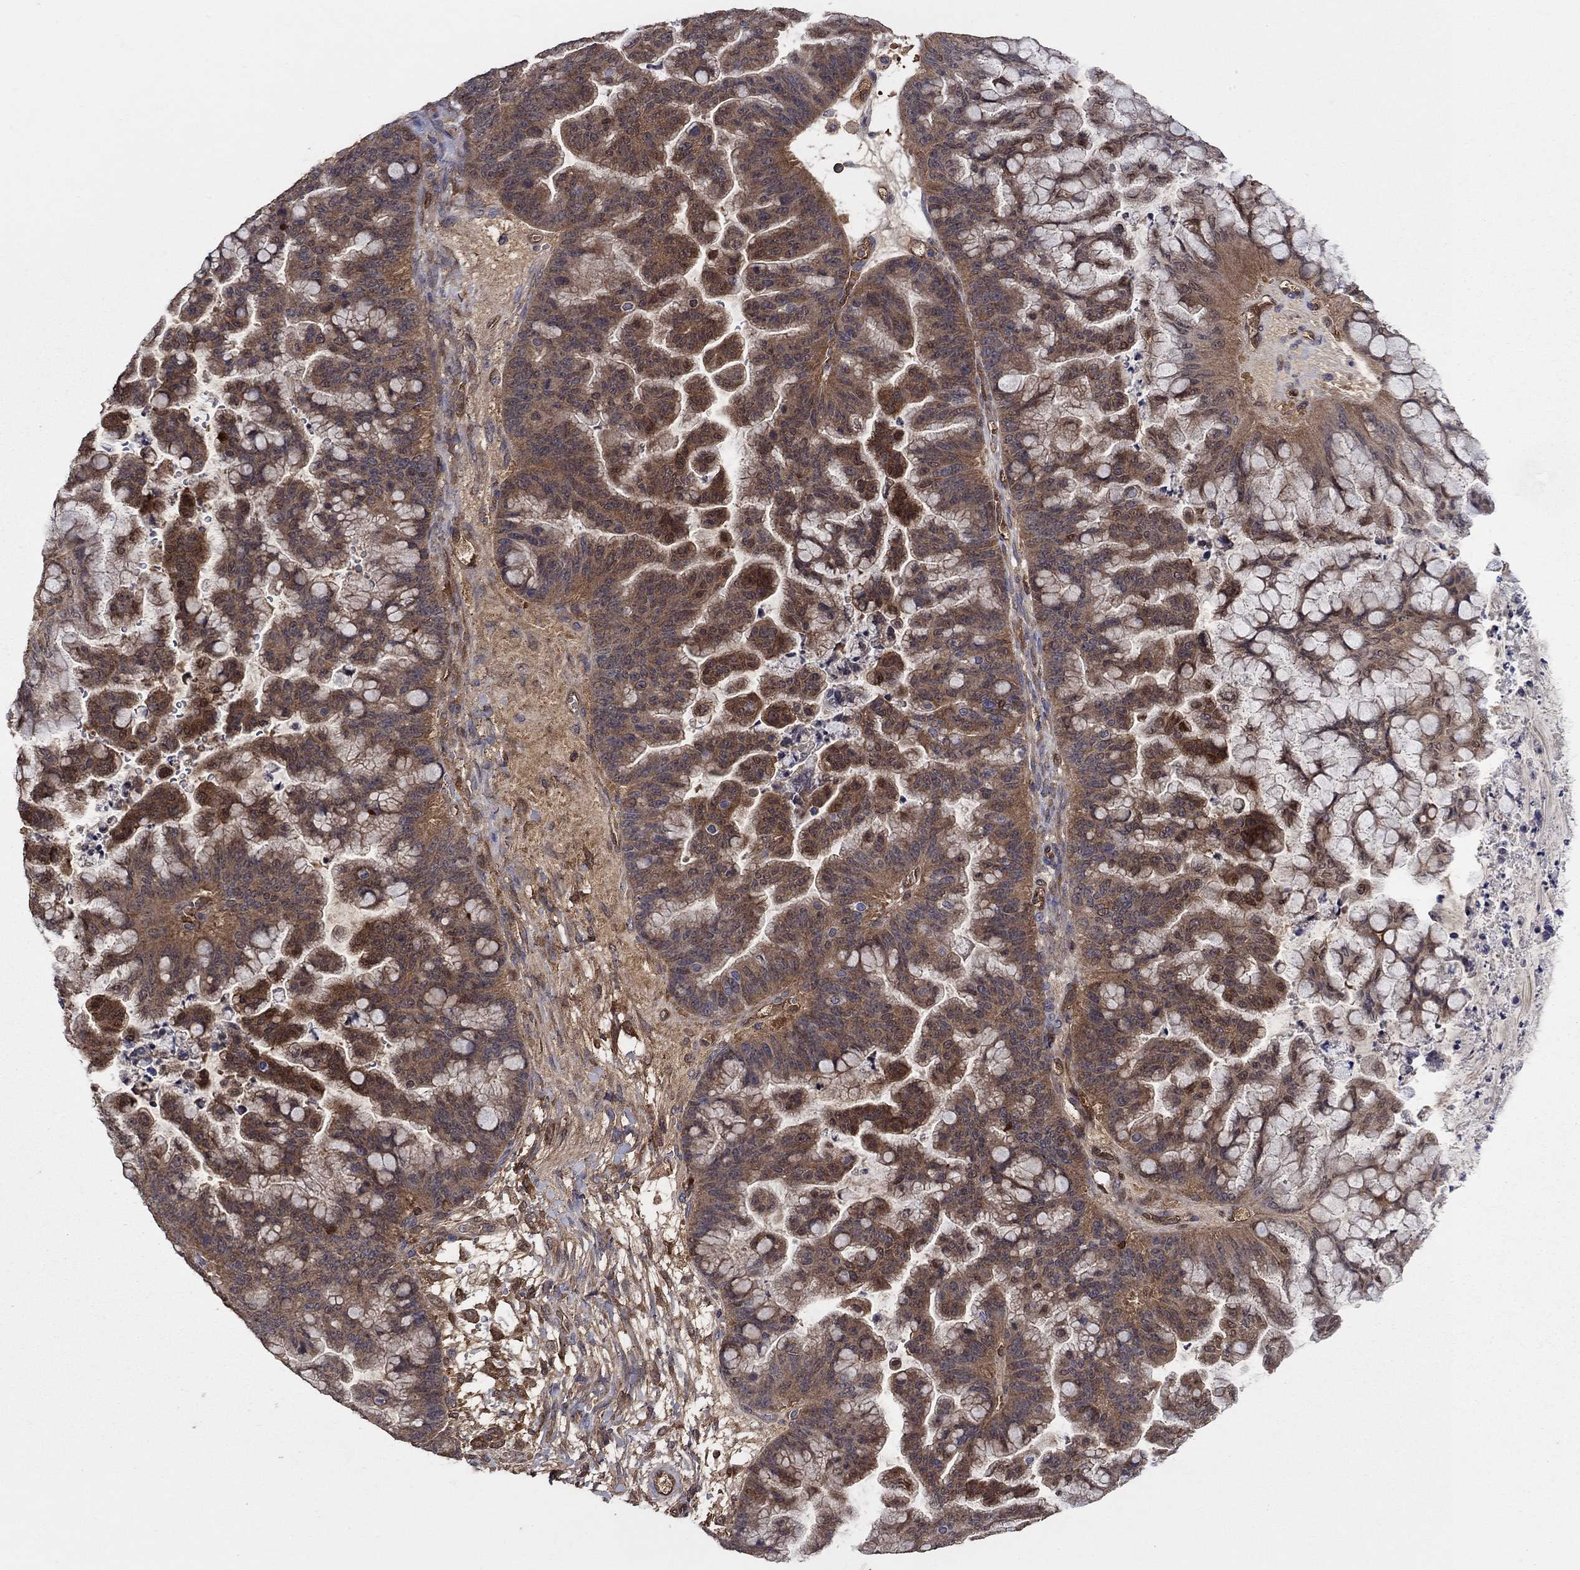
{"staining": {"intensity": "moderate", "quantity": ">75%", "location": "cytoplasmic/membranous"}, "tissue": "ovarian cancer", "cell_type": "Tumor cells", "image_type": "cancer", "snomed": [{"axis": "morphology", "description": "Cystadenocarcinoma, mucinous, NOS"}, {"axis": "topography", "description": "Ovary"}], "caption": "Ovarian mucinous cystadenocarcinoma stained with DAB immunohistochemistry (IHC) reveals medium levels of moderate cytoplasmic/membranous positivity in approximately >75% of tumor cells. (DAB IHC, brown staining for protein, blue staining for nuclei).", "gene": "AGFG2", "patient": {"sex": "female", "age": 67}}